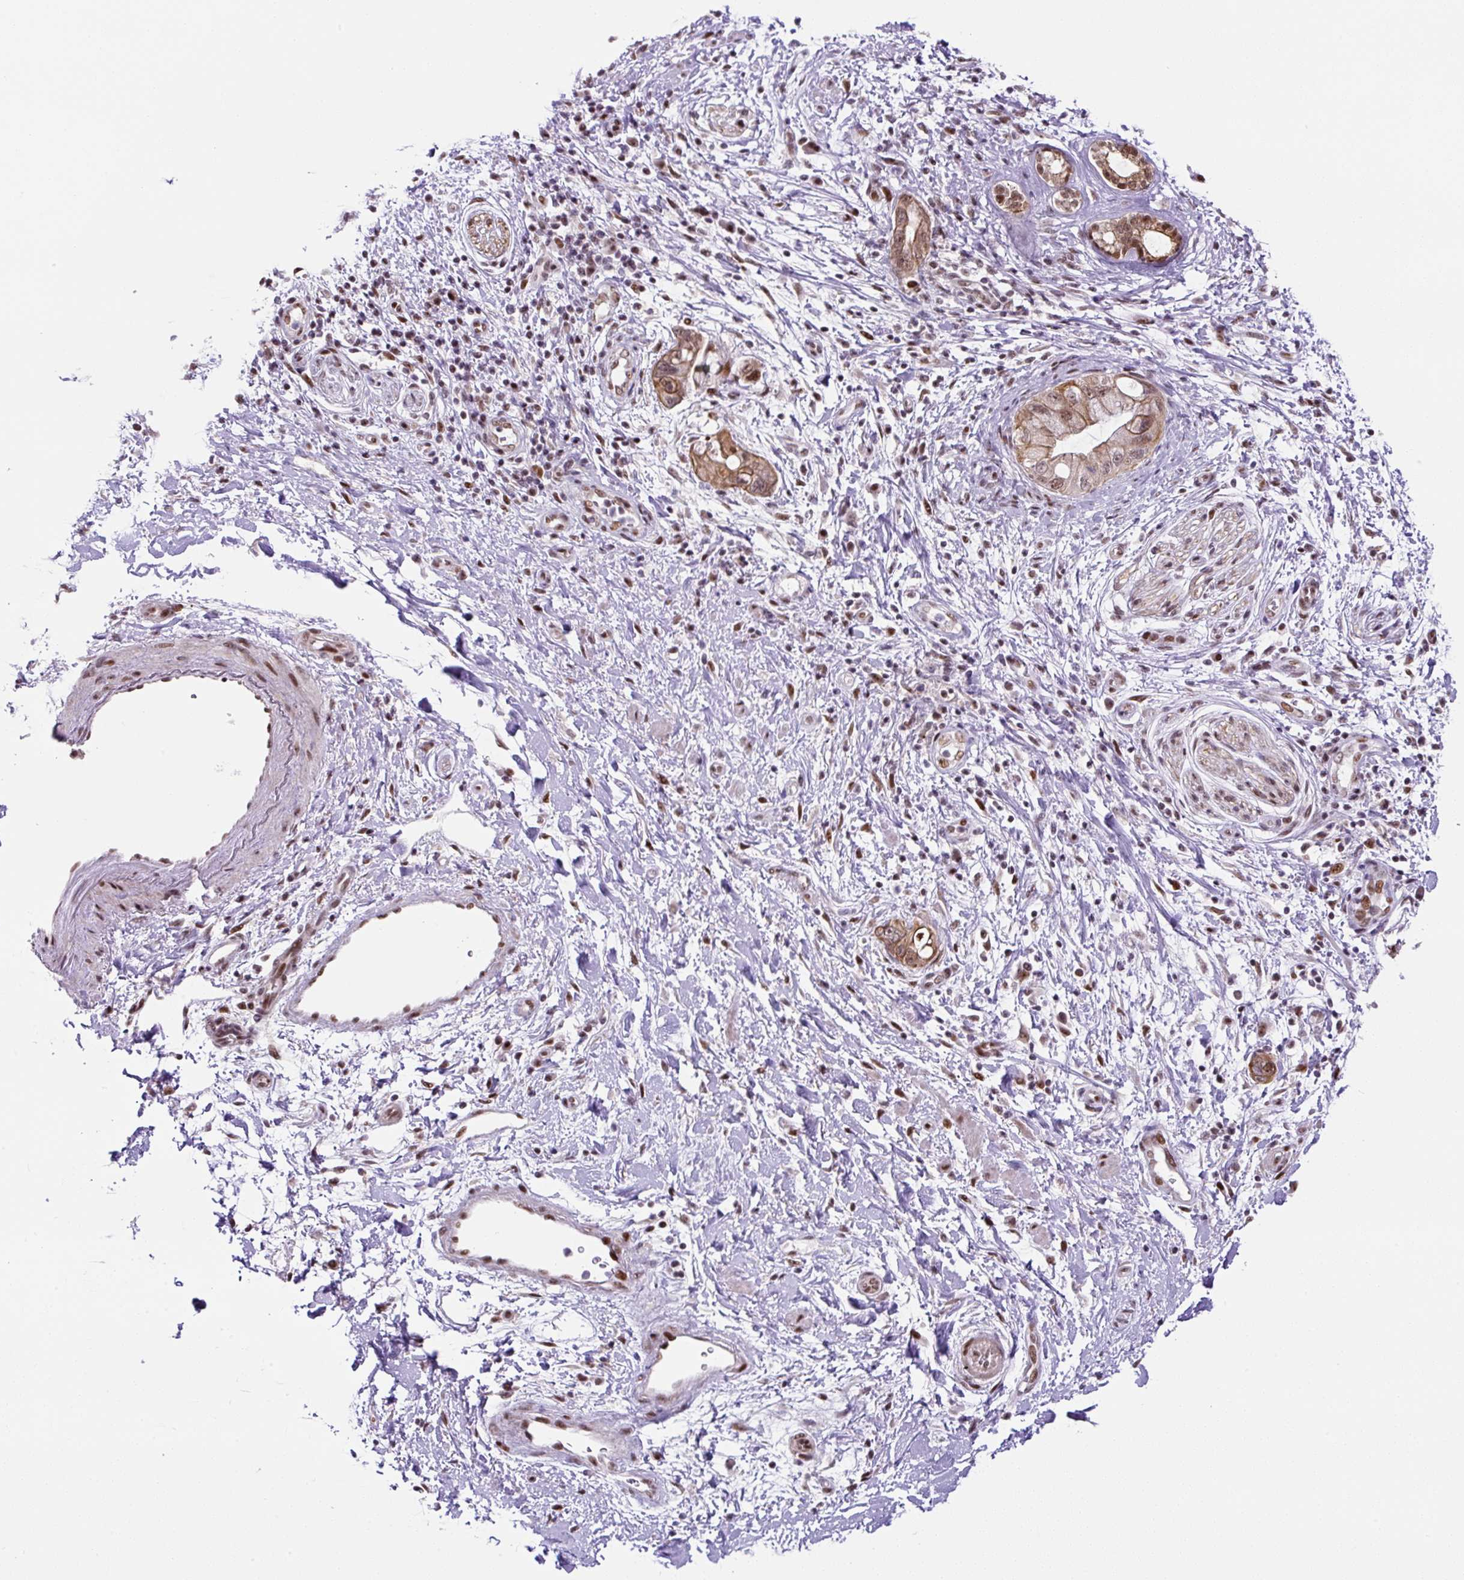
{"staining": {"intensity": "moderate", "quantity": "25%-75%", "location": "cytoplasmic/membranous,nuclear"}, "tissue": "pancreatic cancer", "cell_type": "Tumor cells", "image_type": "cancer", "snomed": [{"axis": "morphology", "description": "Adenocarcinoma, NOS"}, {"axis": "topography", "description": "Pancreas"}], "caption": "Tumor cells reveal medium levels of moderate cytoplasmic/membranous and nuclear expression in approximately 25%-75% of cells in human adenocarcinoma (pancreatic).", "gene": "TAF1A", "patient": {"sex": "female", "age": 73}}